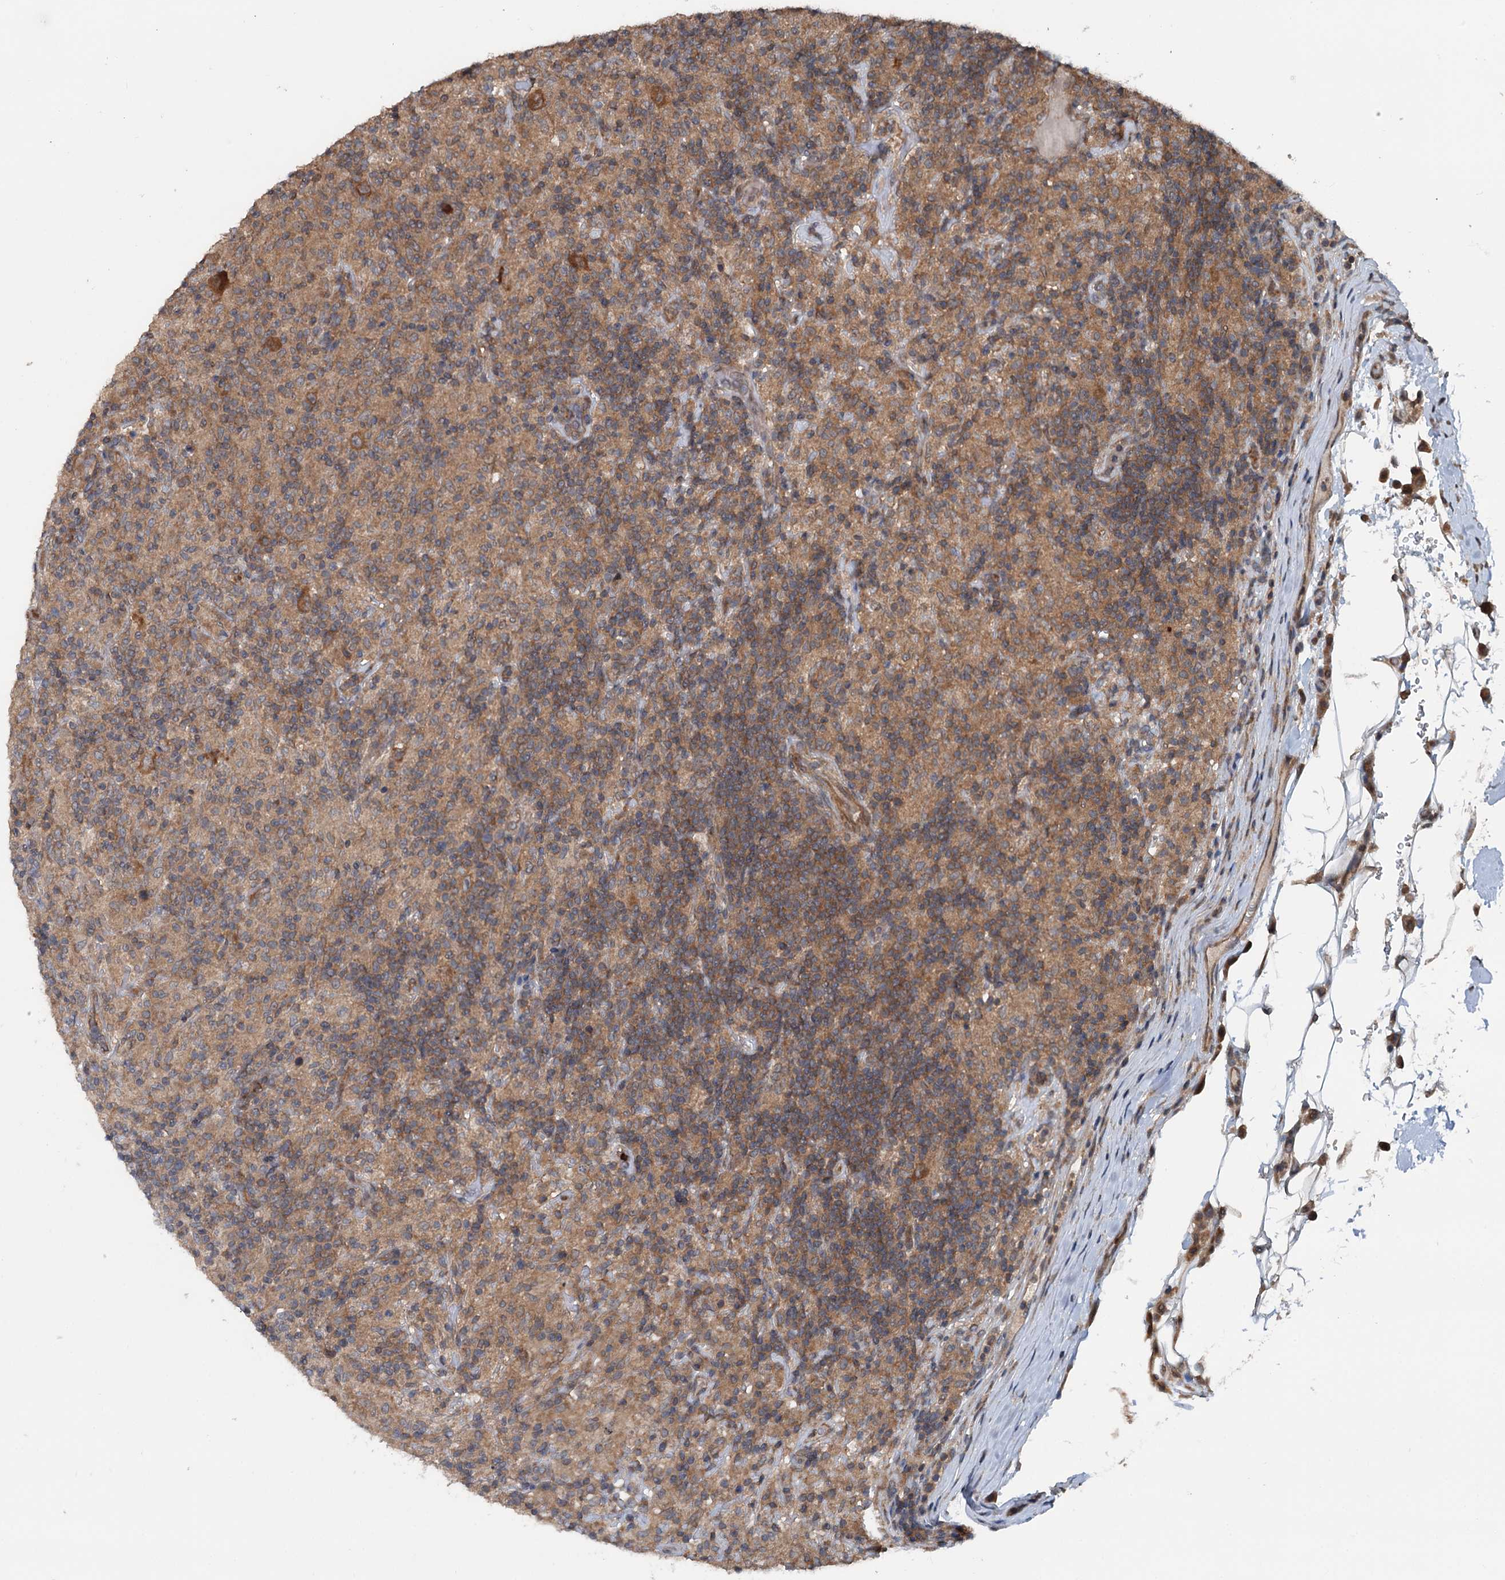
{"staining": {"intensity": "moderate", "quantity": ">75%", "location": "cytoplasmic/membranous"}, "tissue": "lymphoma", "cell_type": "Tumor cells", "image_type": "cancer", "snomed": [{"axis": "morphology", "description": "Hodgkin's disease, NOS"}, {"axis": "topography", "description": "Lymph node"}], "caption": "High-power microscopy captured an immunohistochemistry micrograph of Hodgkin's disease, revealing moderate cytoplasmic/membranous expression in approximately >75% of tumor cells.", "gene": "N4BP2L2", "patient": {"sex": "male", "age": 70}}